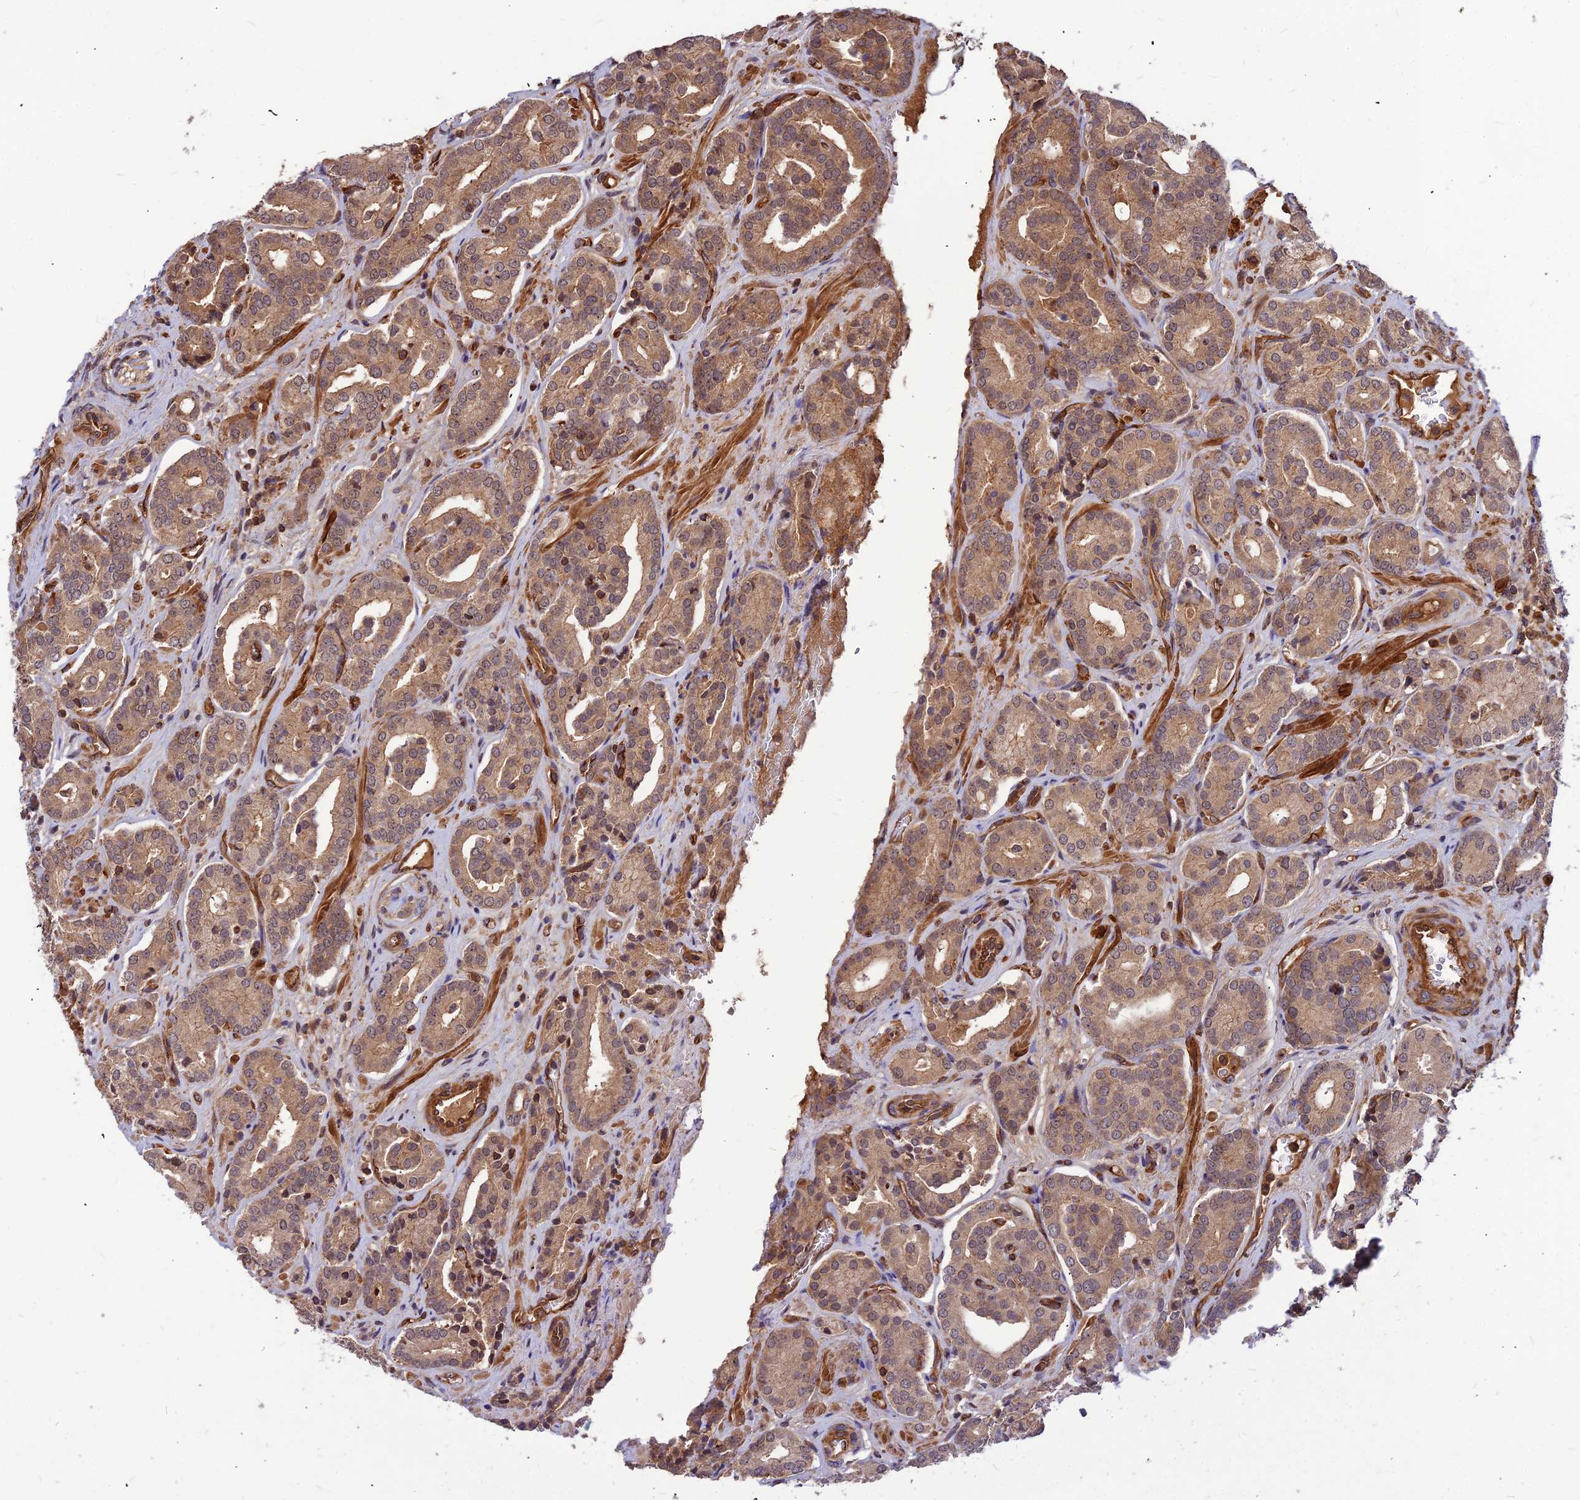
{"staining": {"intensity": "moderate", "quantity": ">75%", "location": "cytoplasmic/membranous"}, "tissue": "prostate cancer", "cell_type": "Tumor cells", "image_type": "cancer", "snomed": [{"axis": "morphology", "description": "Adenocarcinoma, High grade"}, {"axis": "topography", "description": "Prostate"}], "caption": "Approximately >75% of tumor cells in prostate cancer exhibit moderate cytoplasmic/membranous protein staining as visualized by brown immunohistochemical staining.", "gene": "ZNF467", "patient": {"sex": "male", "age": 66}}